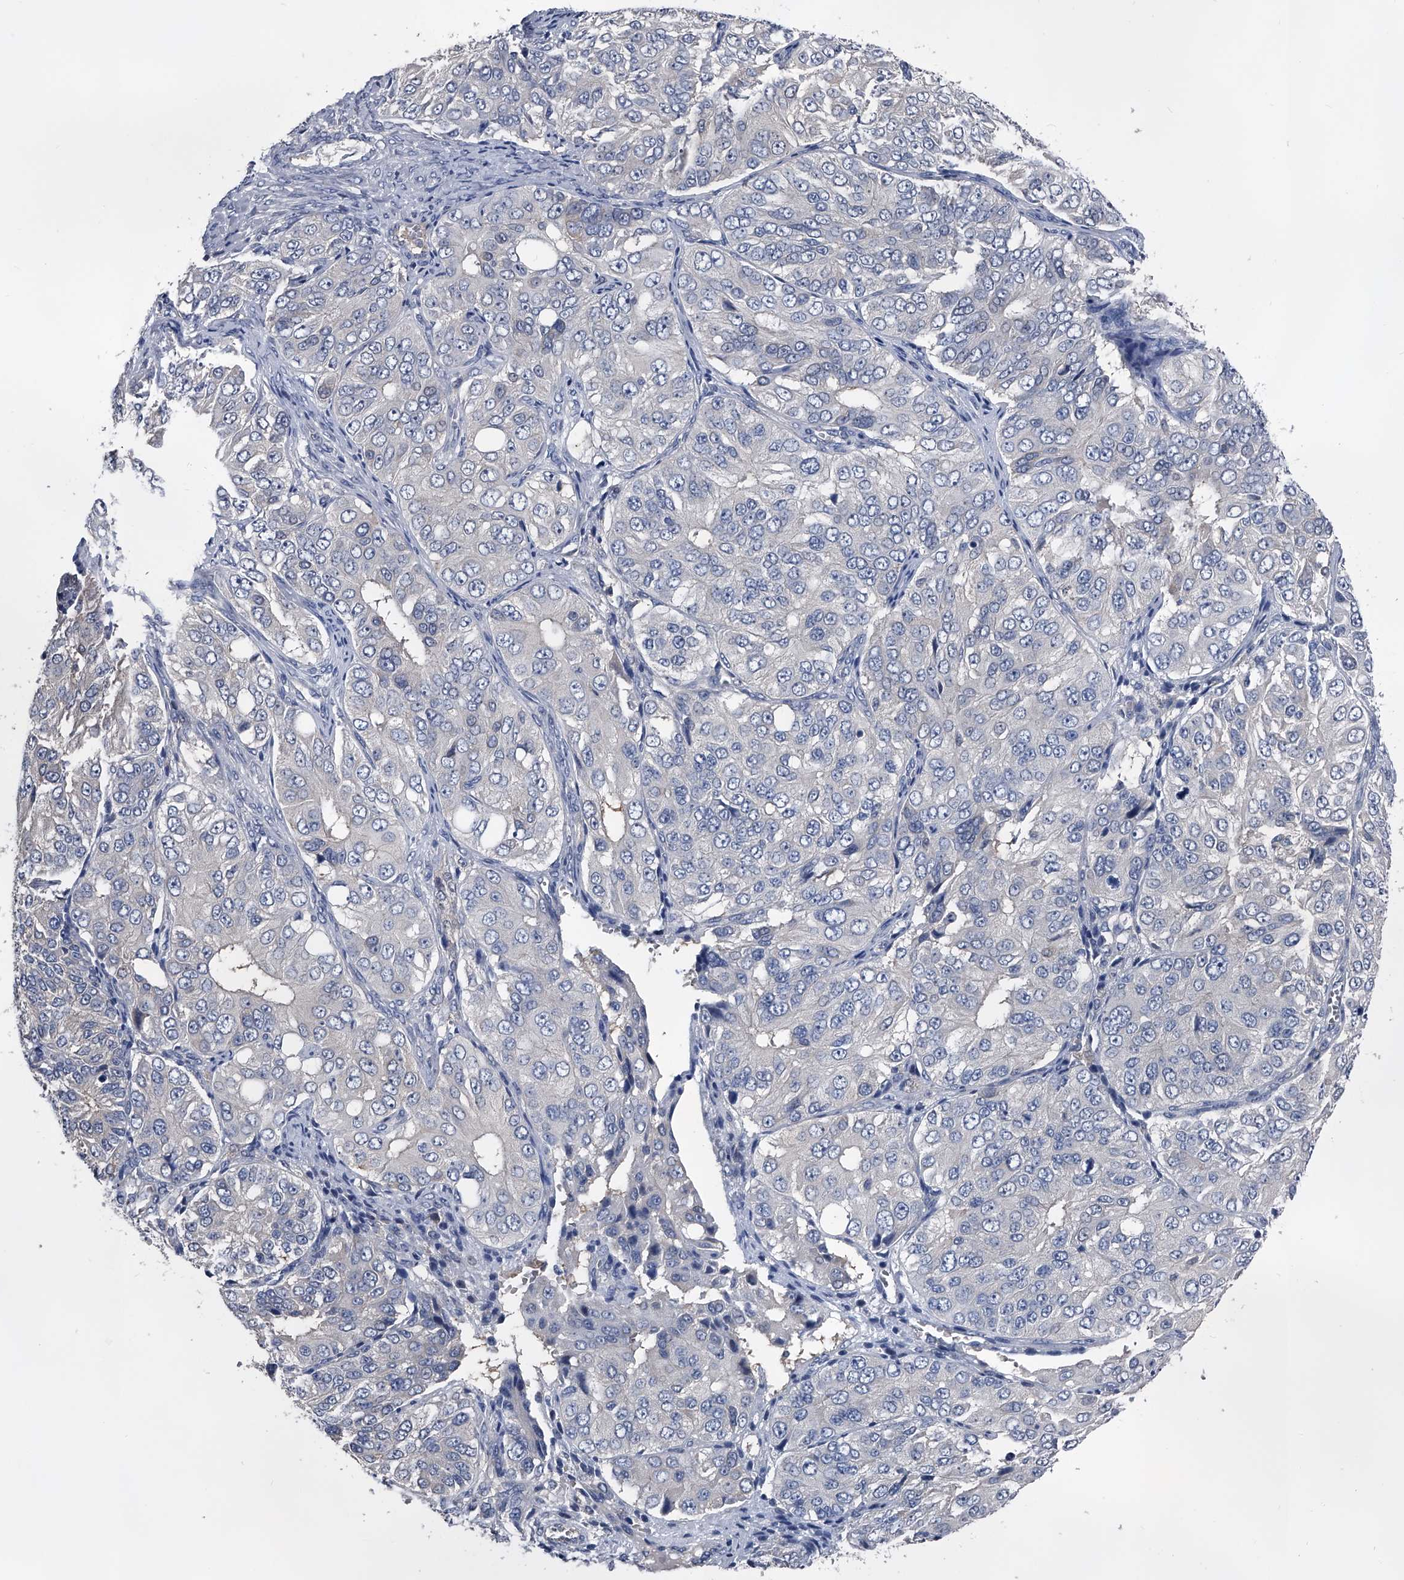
{"staining": {"intensity": "negative", "quantity": "none", "location": "none"}, "tissue": "ovarian cancer", "cell_type": "Tumor cells", "image_type": "cancer", "snomed": [{"axis": "morphology", "description": "Carcinoma, endometroid"}, {"axis": "topography", "description": "Ovary"}], "caption": "The IHC micrograph has no significant expression in tumor cells of ovarian endometroid carcinoma tissue.", "gene": "KIF13A", "patient": {"sex": "female", "age": 51}}